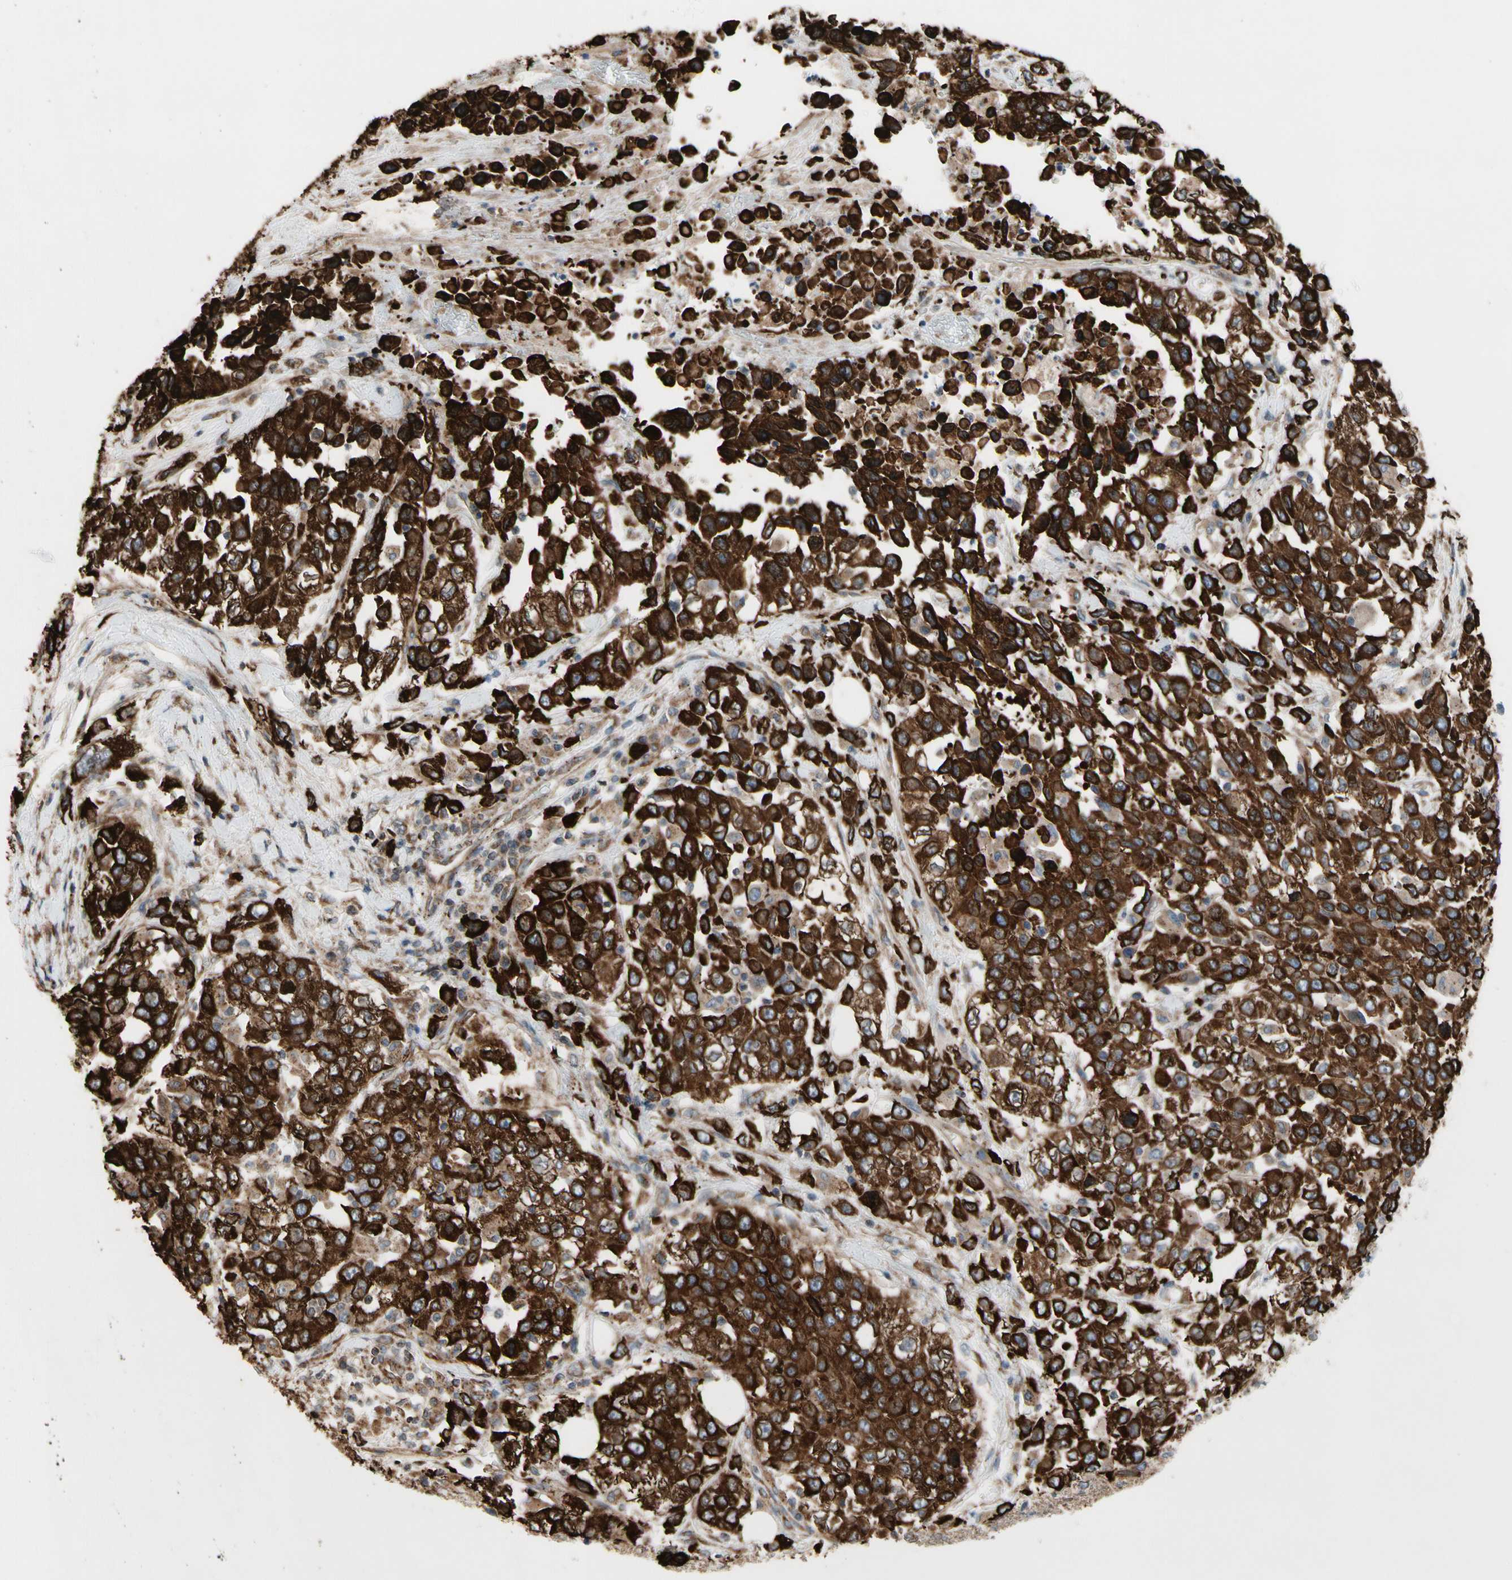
{"staining": {"intensity": "strong", "quantity": ">75%", "location": "cytoplasmic/membranous"}, "tissue": "urothelial cancer", "cell_type": "Tumor cells", "image_type": "cancer", "snomed": [{"axis": "morphology", "description": "Urothelial carcinoma, High grade"}, {"axis": "topography", "description": "Urinary bladder"}], "caption": "There is high levels of strong cytoplasmic/membranous positivity in tumor cells of urothelial cancer, as demonstrated by immunohistochemical staining (brown color).", "gene": "SLC39A9", "patient": {"sex": "female", "age": 80}}